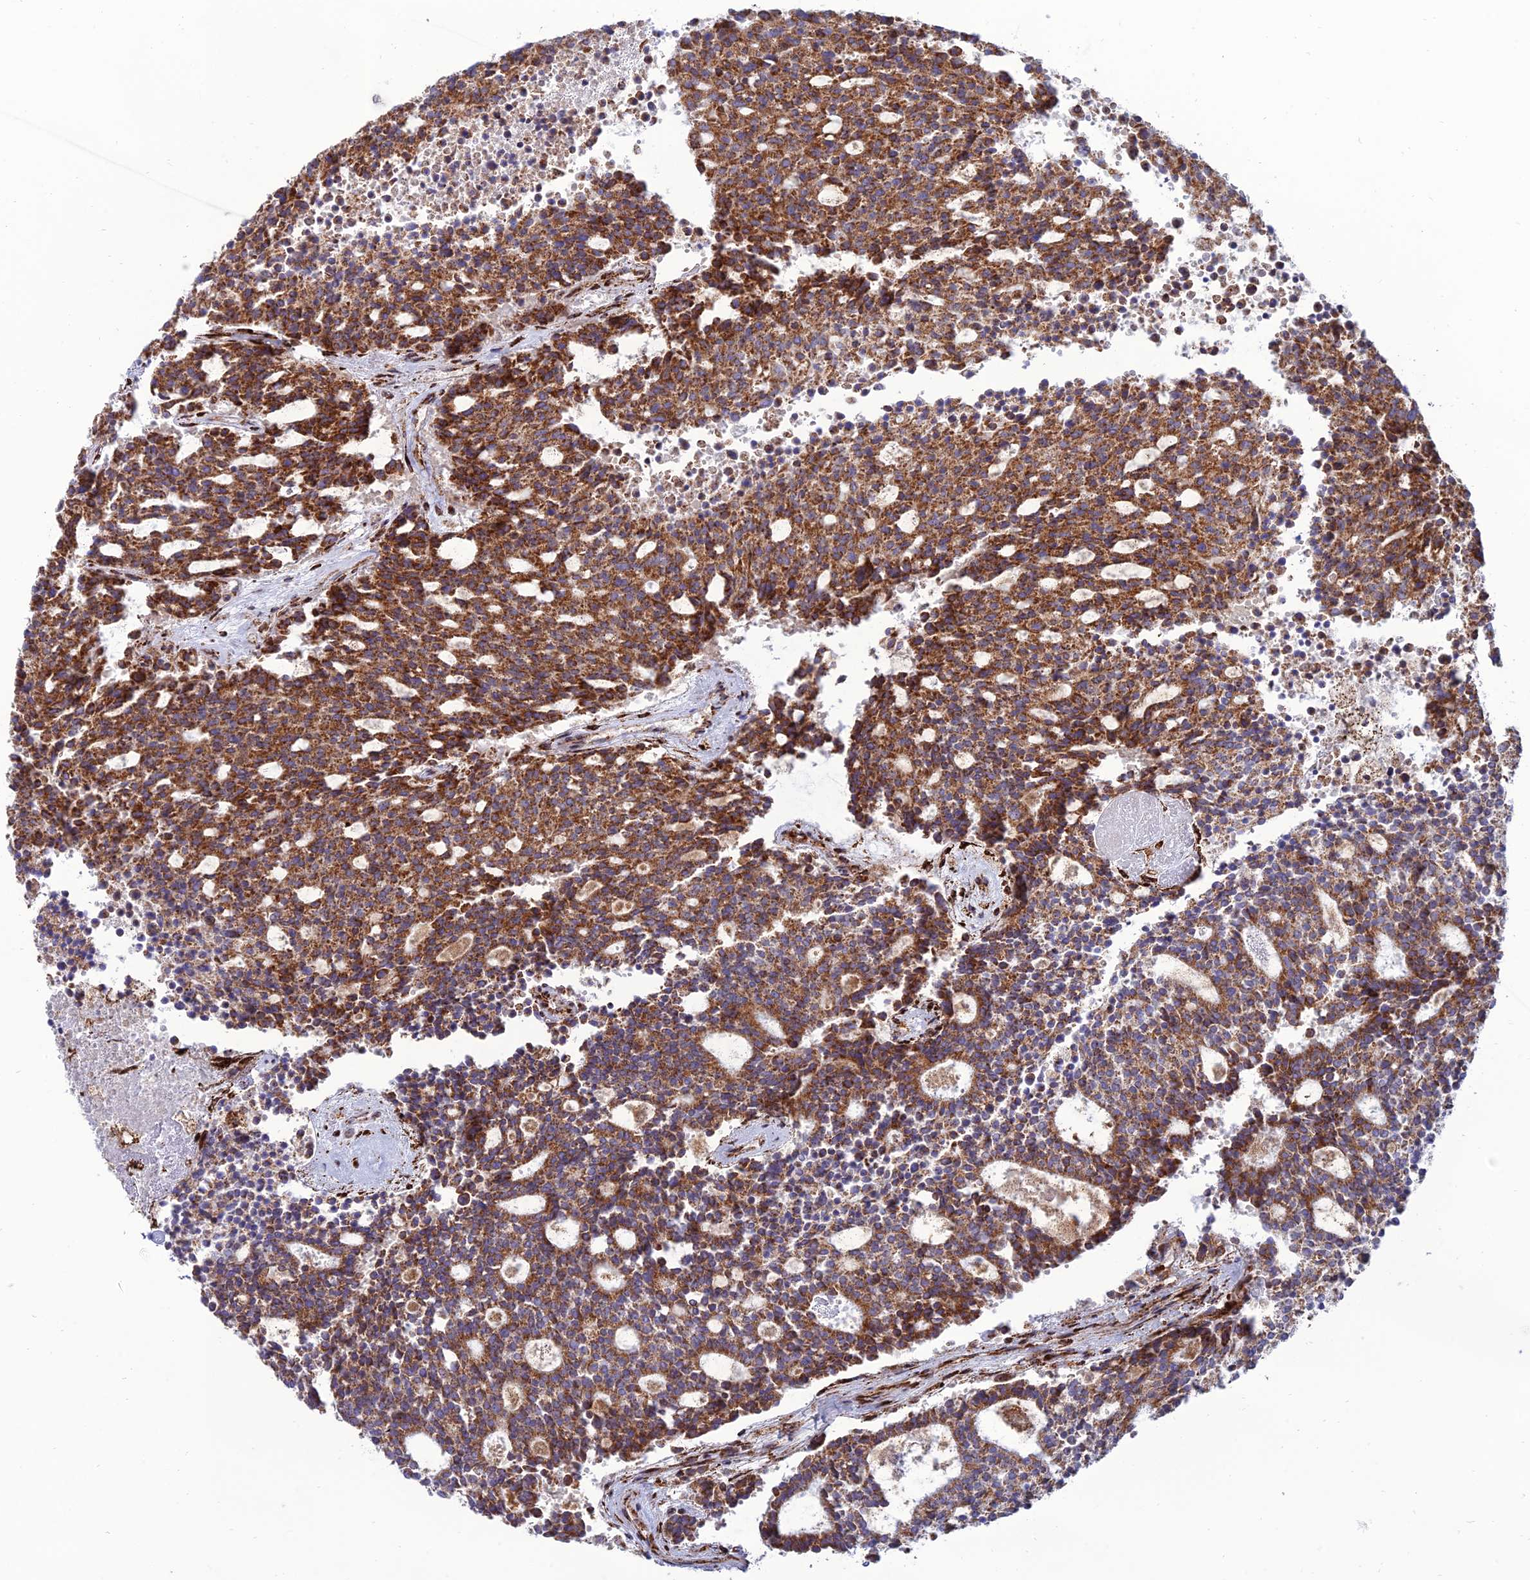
{"staining": {"intensity": "strong", "quantity": ">75%", "location": "cytoplasmic/membranous"}, "tissue": "carcinoid", "cell_type": "Tumor cells", "image_type": "cancer", "snomed": [{"axis": "morphology", "description": "Carcinoid, malignant, NOS"}, {"axis": "topography", "description": "Pancreas"}], "caption": "DAB (3,3'-diaminobenzidine) immunohistochemical staining of carcinoid shows strong cytoplasmic/membranous protein positivity in approximately >75% of tumor cells.", "gene": "RCN3", "patient": {"sex": "female", "age": 54}}